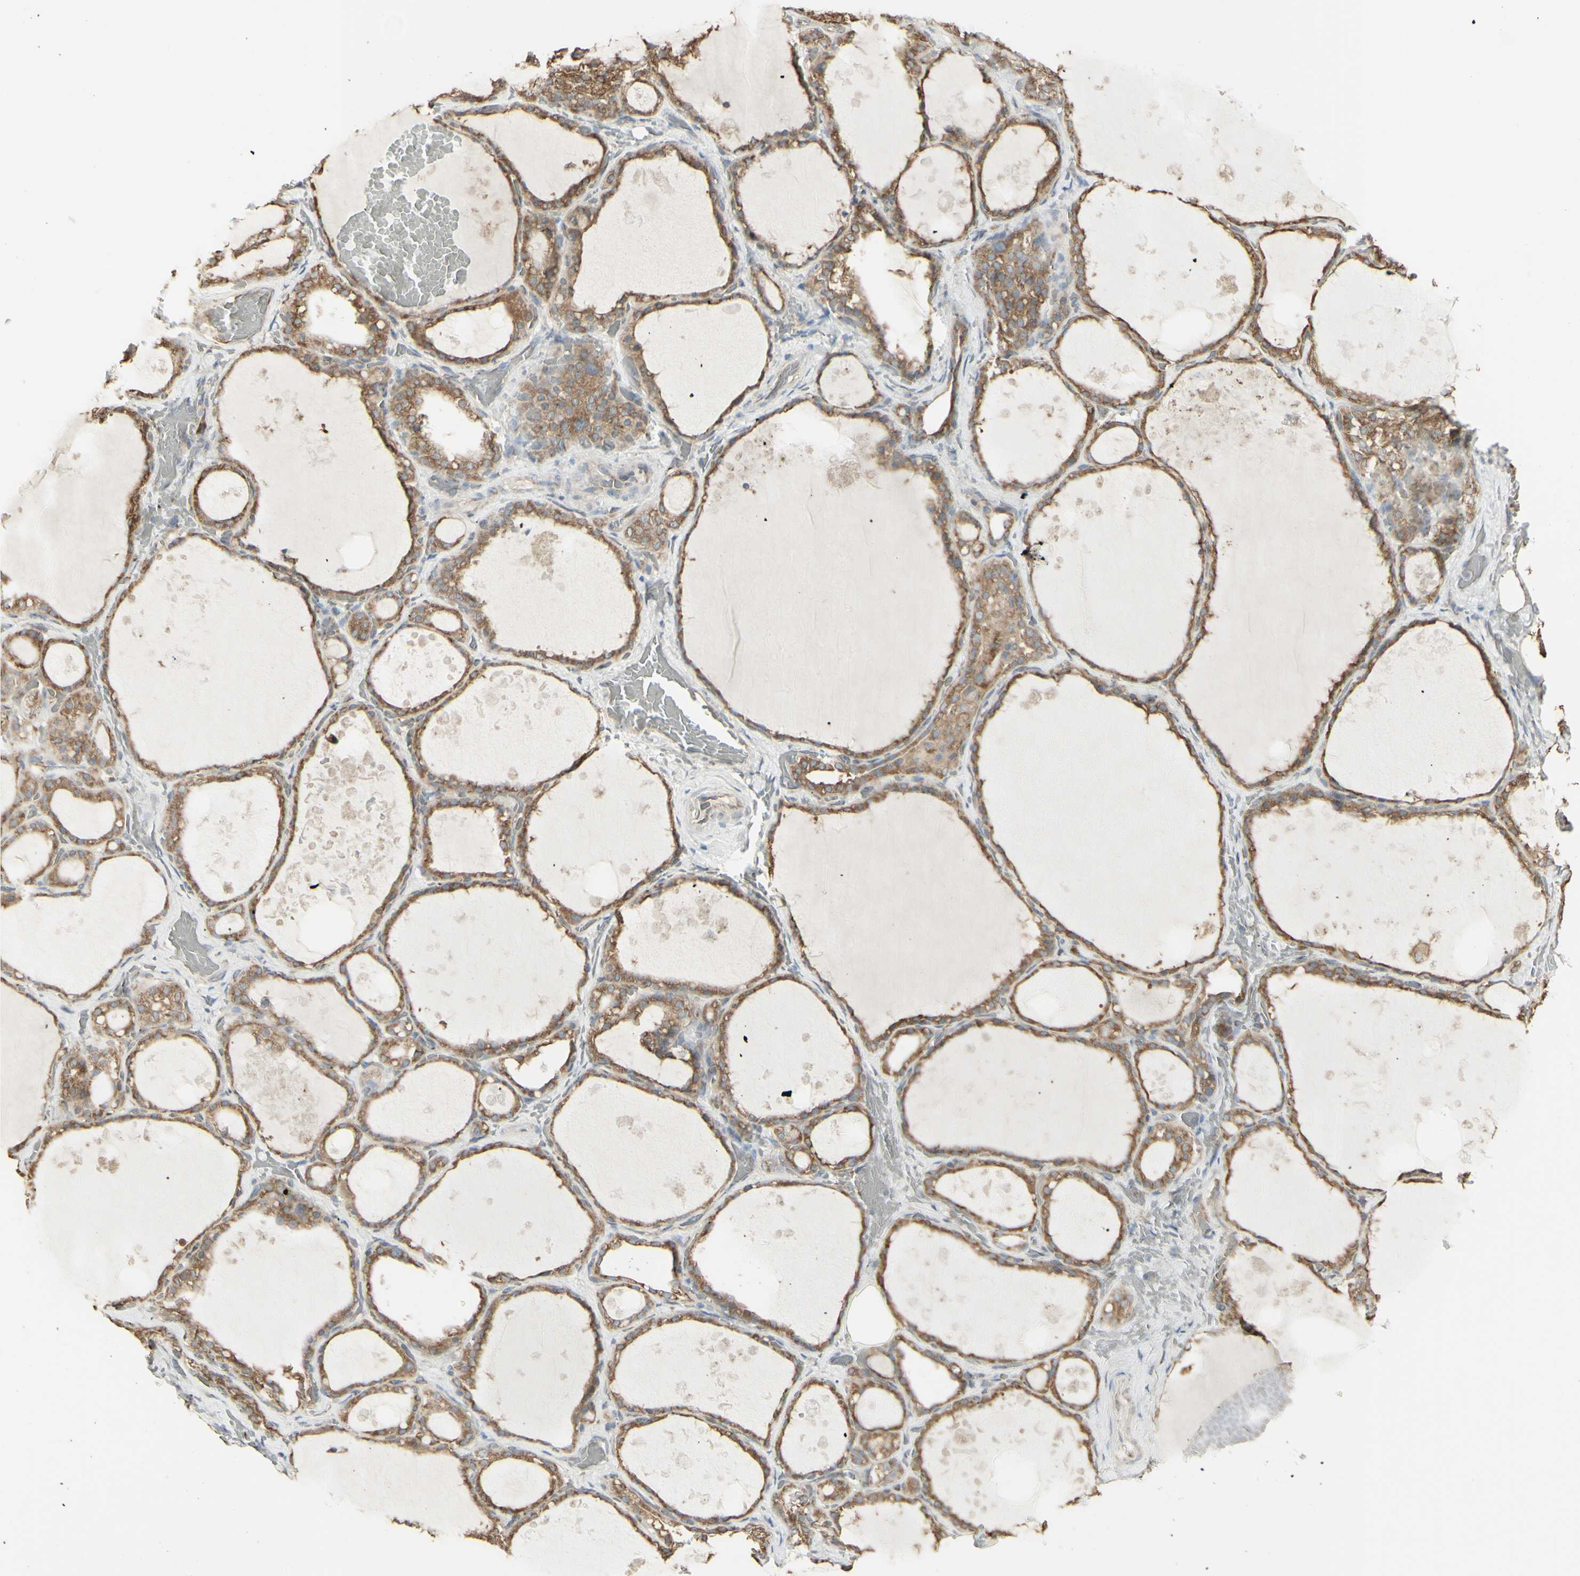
{"staining": {"intensity": "moderate", "quantity": ">75%", "location": "cytoplasmic/membranous"}, "tissue": "thyroid gland", "cell_type": "Glandular cells", "image_type": "normal", "snomed": [{"axis": "morphology", "description": "Normal tissue, NOS"}, {"axis": "topography", "description": "Thyroid gland"}], "caption": "IHC (DAB) staining of benign thyroid gland displays moderate cytoplasmic/membranous protein expression in about >75% of glandular cells. Immunohistochemistry (ihc) stains the protein in brown and the nuclei are stained blue.", "gene": "EEF1B2", "patient": {"sex": "male", "age": 61}}